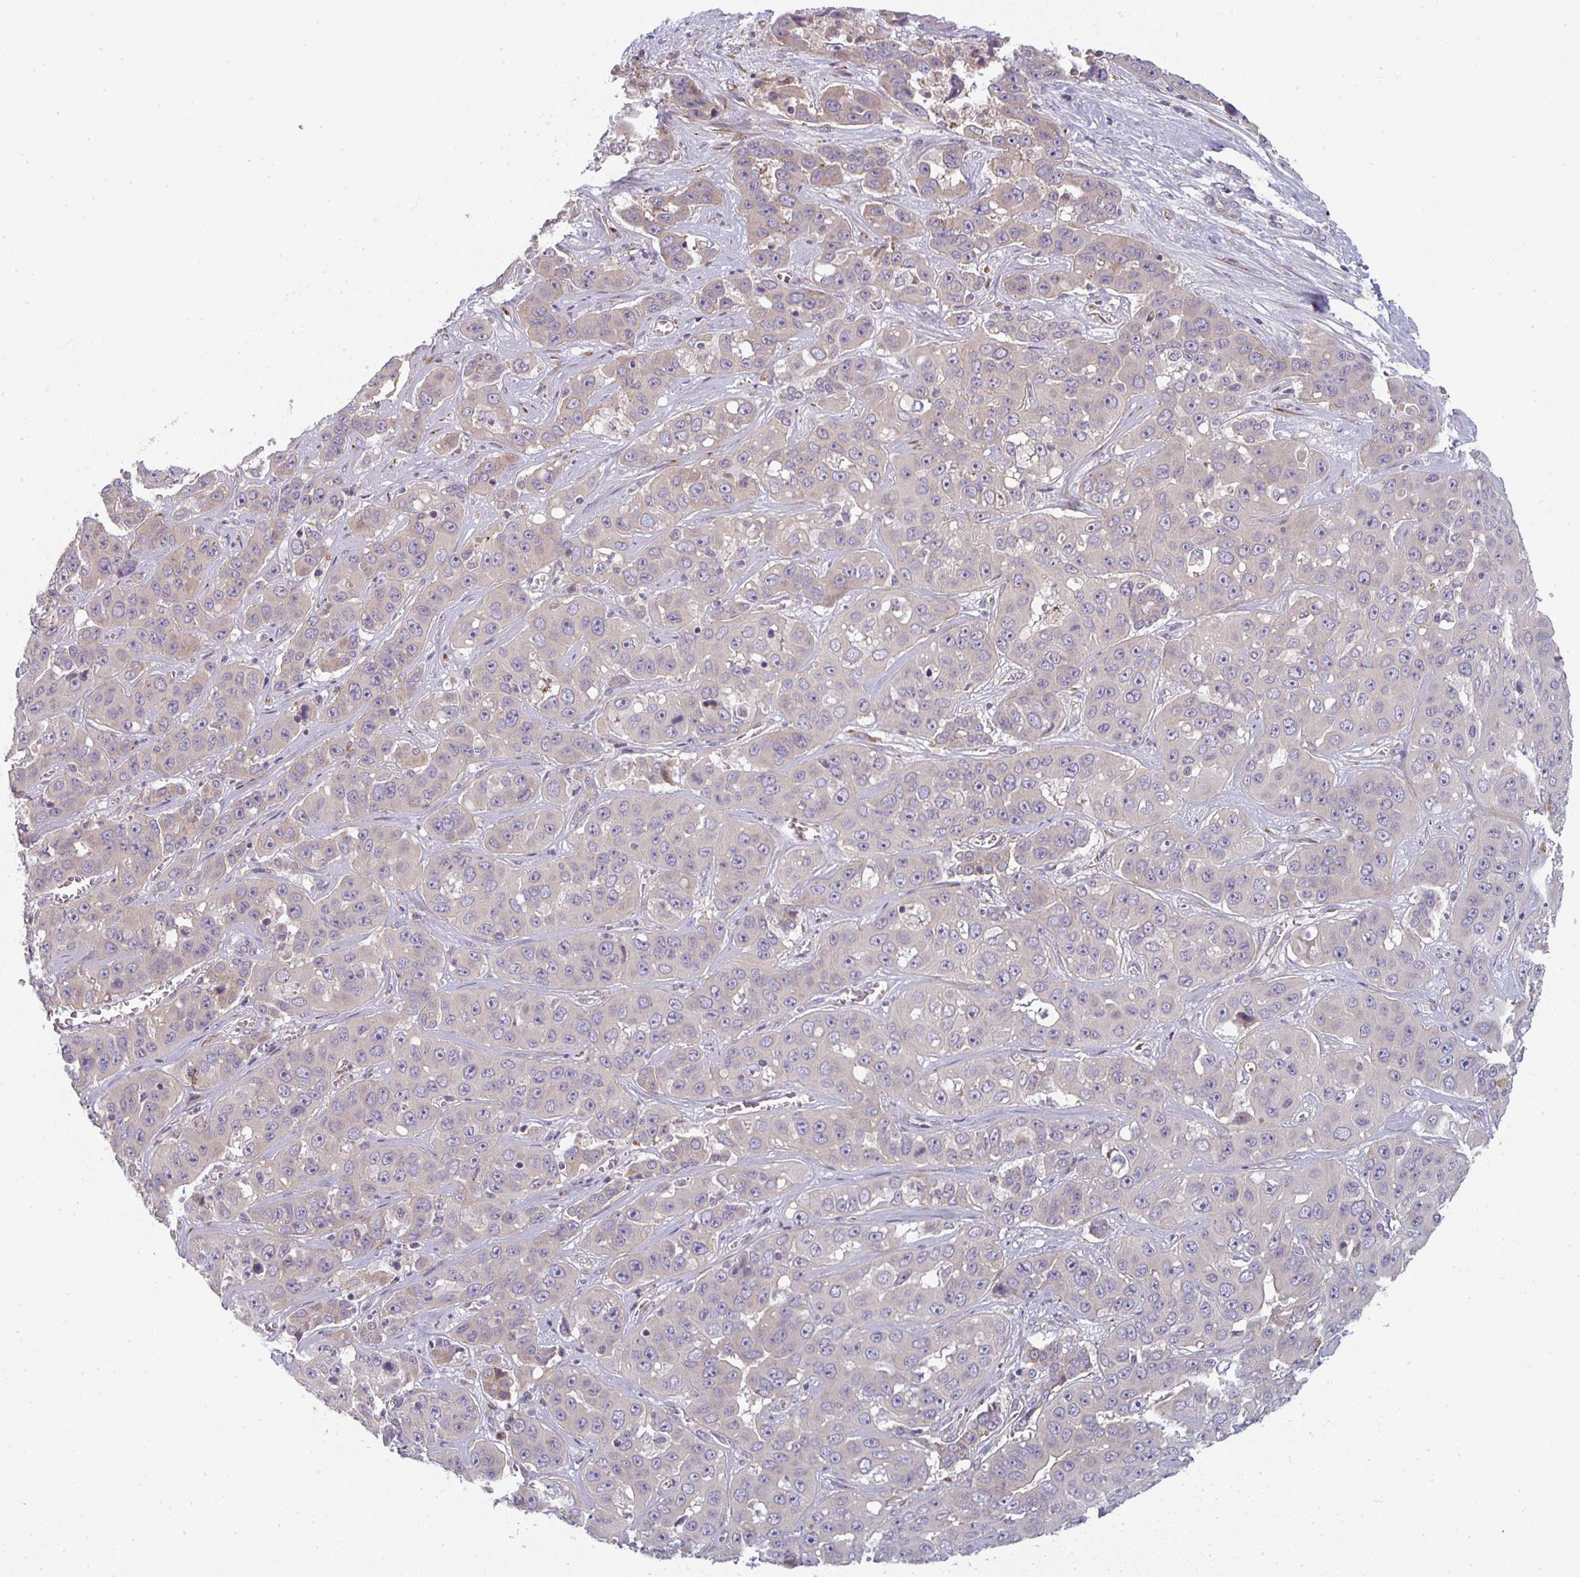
{"staining": {"intensity": "negative", "quantity": "none", "location": "none"}, "tissue": "liver cancer", "cell_type": "Tumor cells", "image_type": "cancer", "snomed": [{"axis": "morphology", "description": "Cholangiocarcinoma"}, {"axis": "topography", "description": "Liver"}], "caption": "There is no significant positivity in tumor cells of cholangiocarcinoma (liver).", "gene": "CTHRC1", "patient": {"sex": "female", "age": 52}}